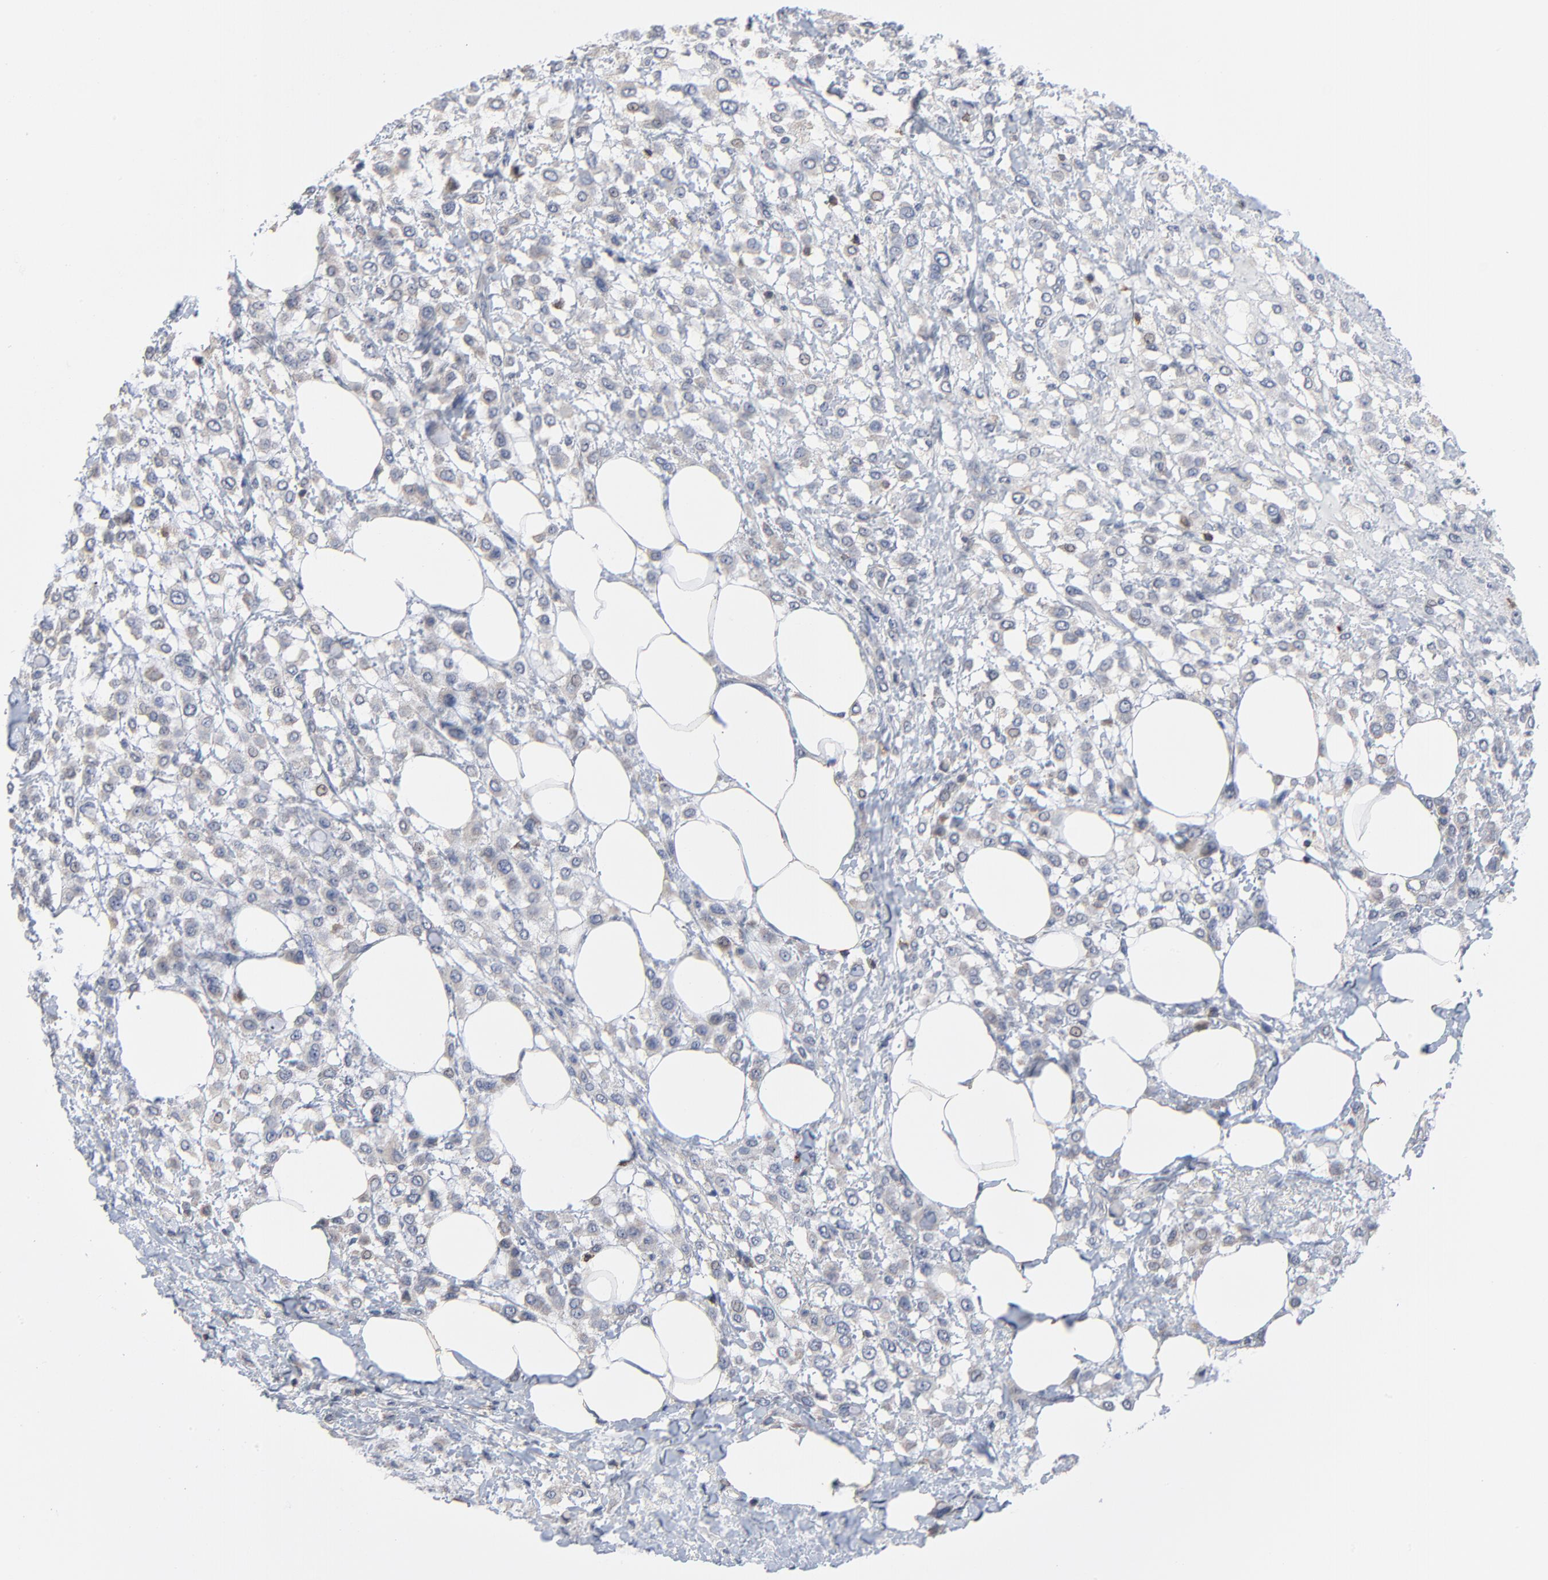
{"staining": {"intensity": "weak", "quantity": "<25%", "location": "cytoplasmic/membranous"}, "tissue": "breast cancer", "cell_type": "Tumor cells", "image_type": "cancer", "snomed": [{"axis": "morphology", "description": "Lobular carcinoma"}, {"axis": "topography", "description": "Breast"}], "caption": "A photomicrograph of breast lobular carcinoma stained for a protein demonstrates no brown staining in tumor cells. (DAB (3,3'-diaminobenzidine) IHC visualized using brightfield microscopy, high magnification).", "gene": "SKAP1", "patient": {"sex": "female", "age": 85}}